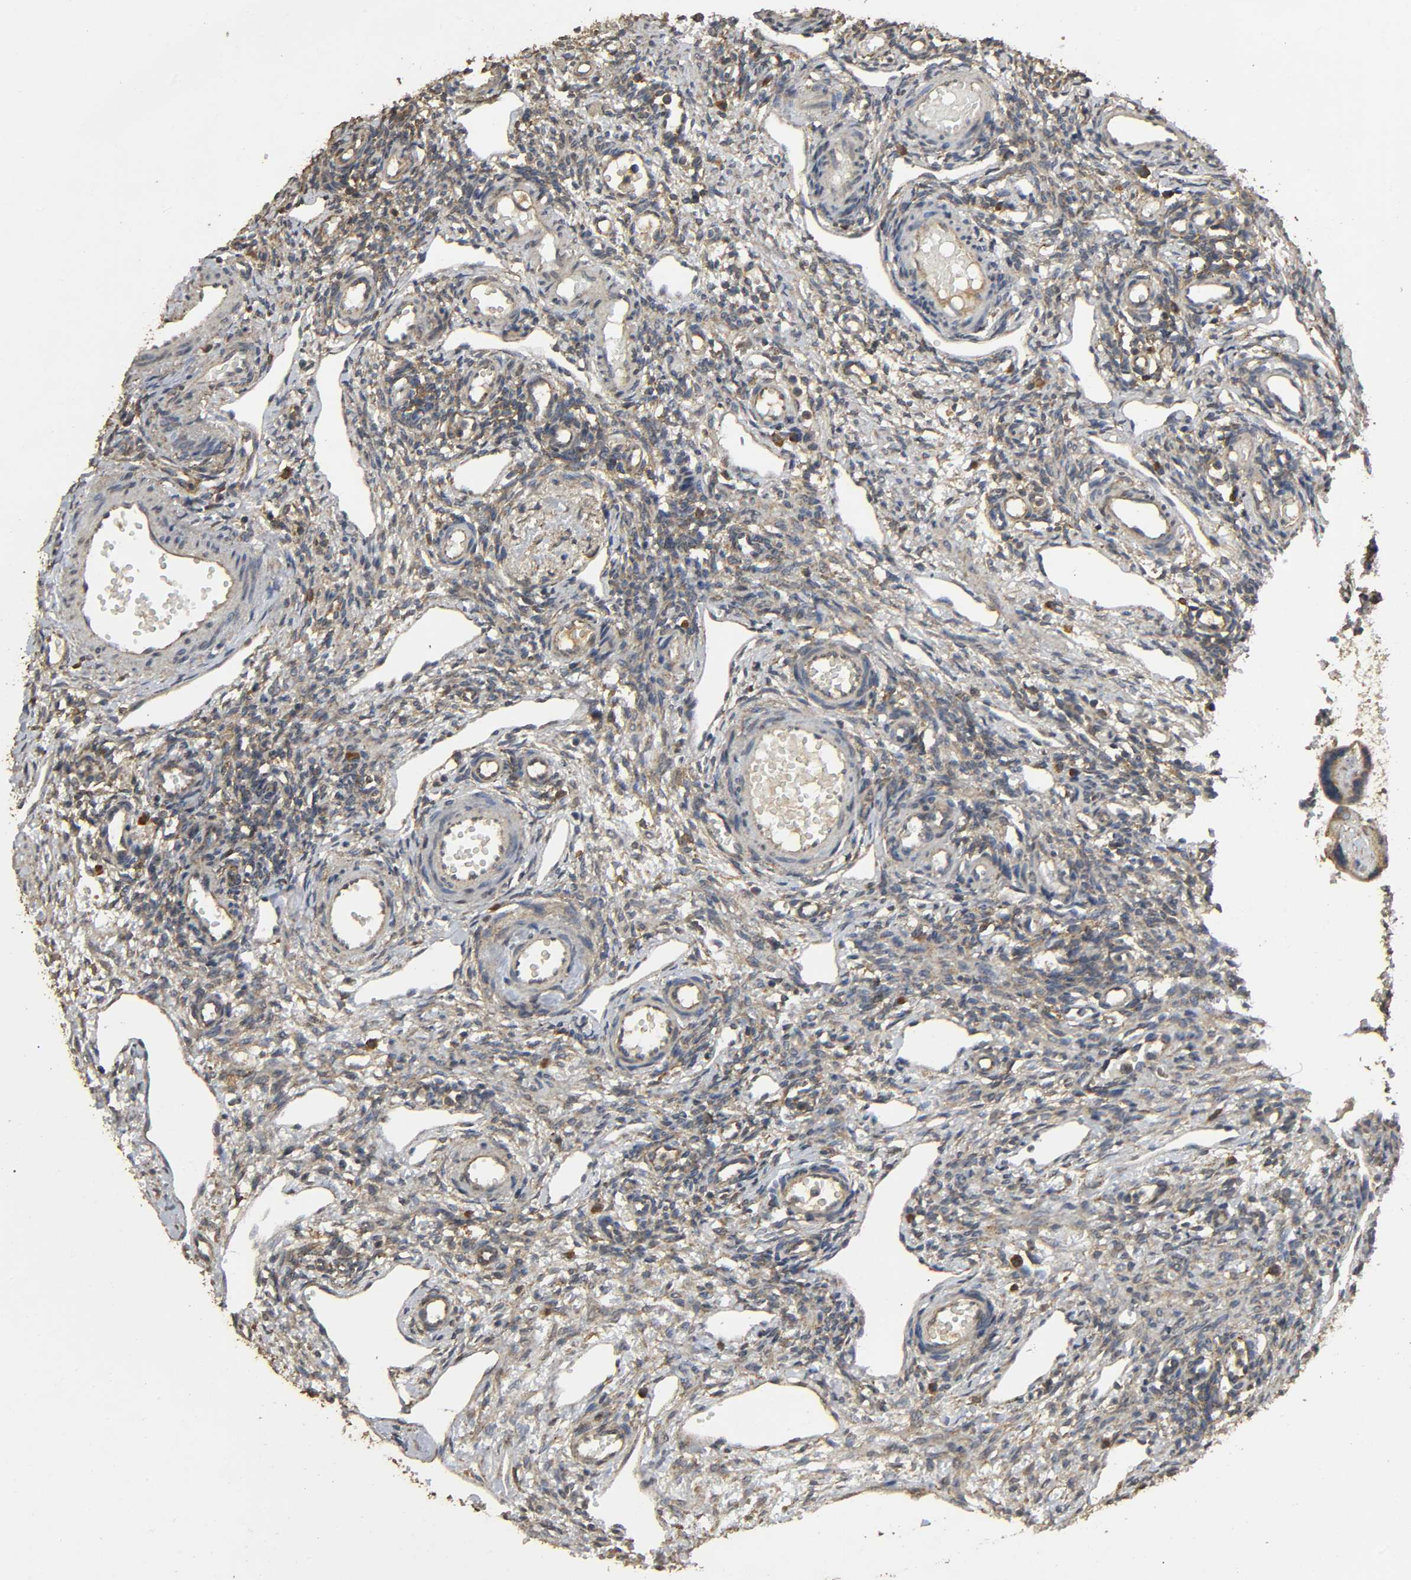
{"staining": {"intensity": "moderate", "quantity": ">75%", "location": "cytoplasmic/membranous"}, "tissue": "ovary", "cell_type": "Ovarian stroma cells", "image_type": "normal", "snomed": [{"axis": "morphology", "description": "Normal tissue, NOS"}, {"axis": "topography", "description": "Ovary"}], "caption": "Moderate cytoplasmic/membranous staining for a protein is appreciated in about >75% of ovarian stroma cells of normal ovary using immunohistochemistry (IHC).", "gene": "DDX6", "patient": {"sex": "female", "age": 33}}